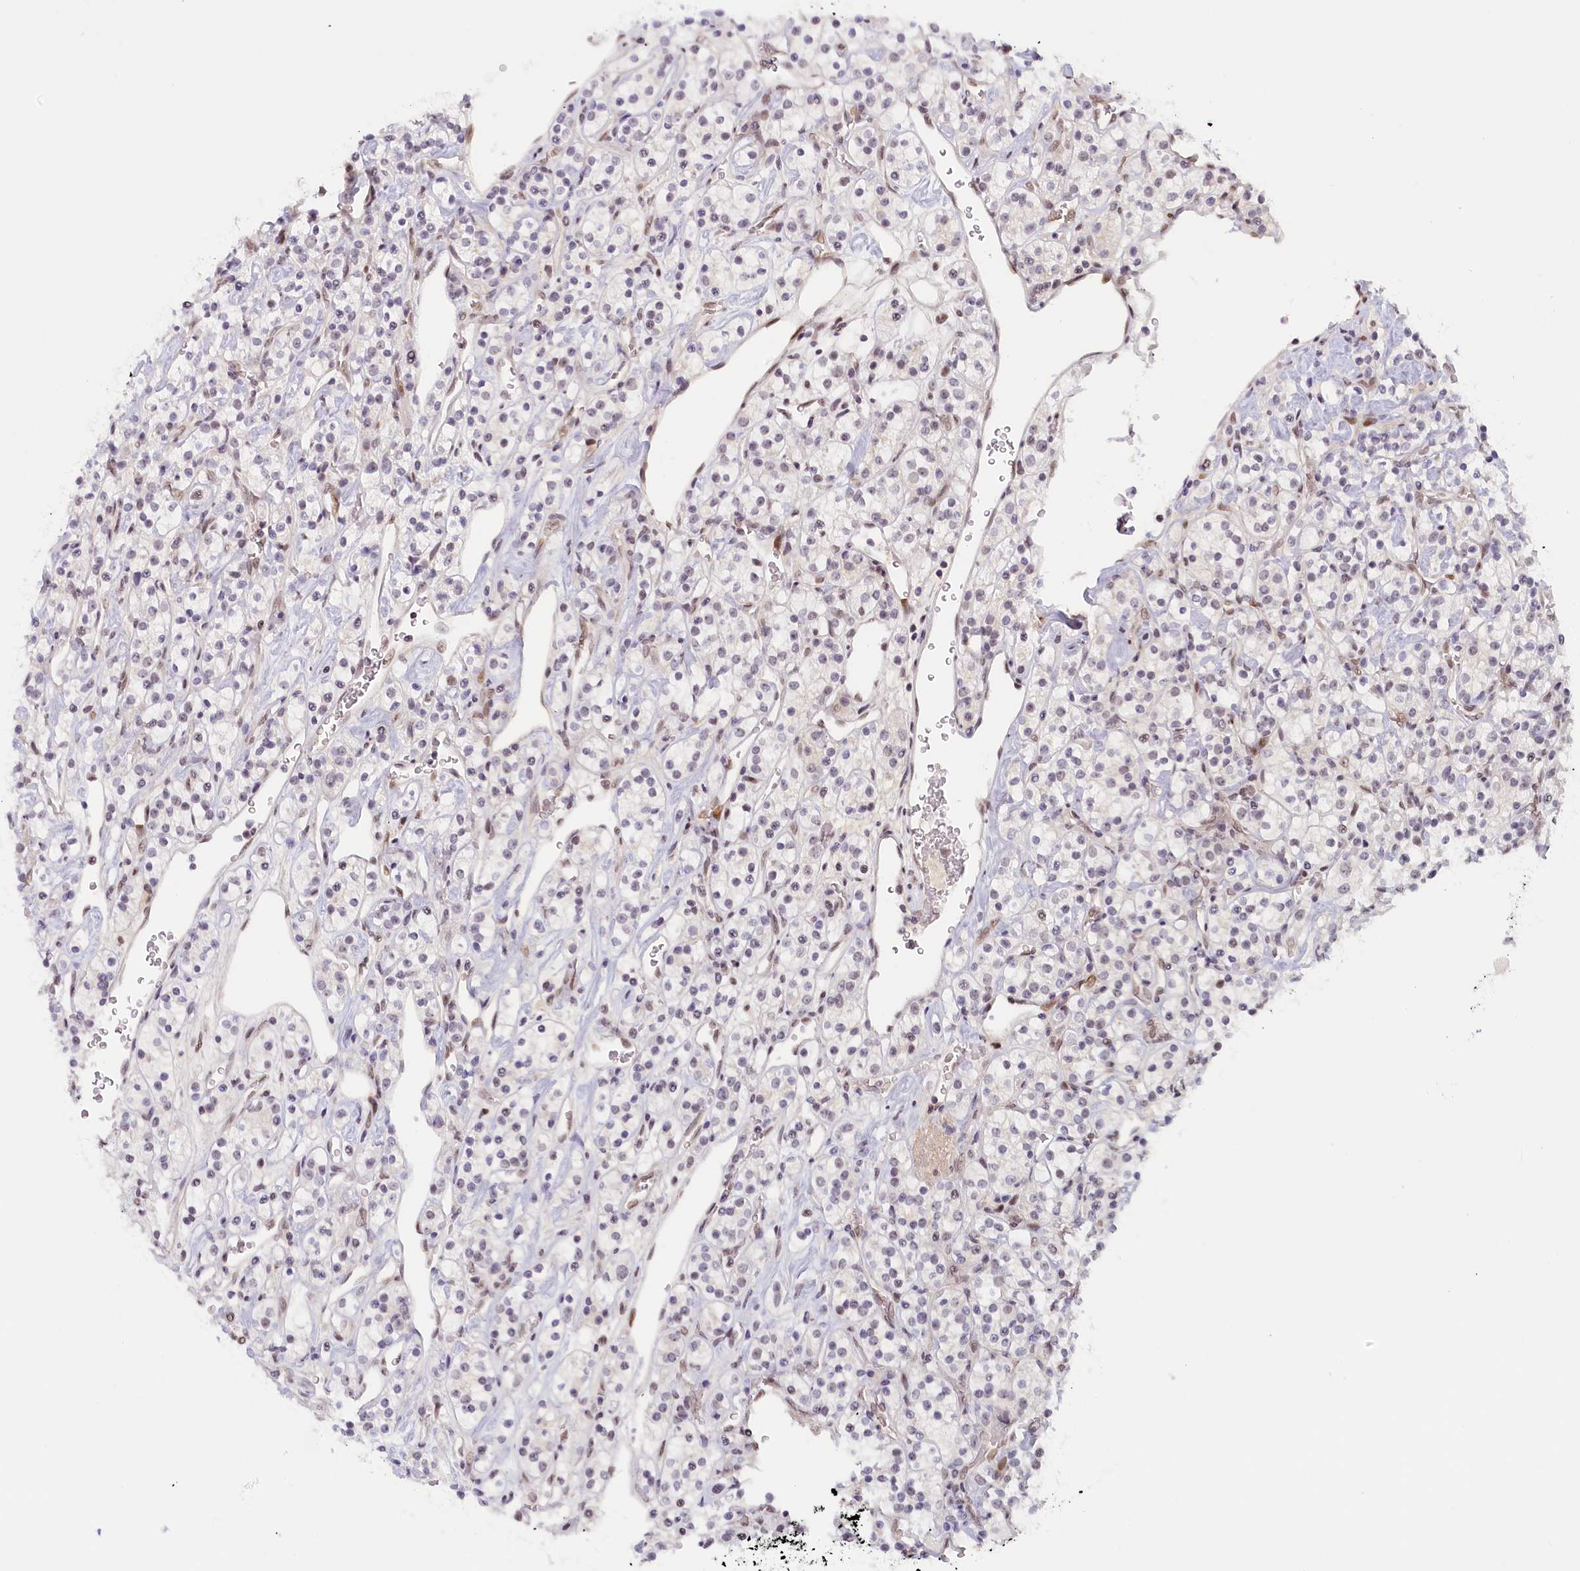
{"staining": {"intensity": "negative", "quantity": "none", "location": "none"}, "tissue": "renal cancer", "cell_type": "Tumor cells", "image_type": "cancer", "snomed": [{"axis": "morphology", "description": "Adenocarcinoma, NOS"}, {"axis": "topography", "description": "Kidney"}], "caption": "Photomicrograph shows no protein staining in tumor cells of renal cancer tissue. The staining is performed using DAB (3,3'-diaminobenzidine) brown chromogen with nuclei counter-stained in using hematoxylin.", "gene": "SEC31B", "patient": {"sex": "male", "age": 77}}